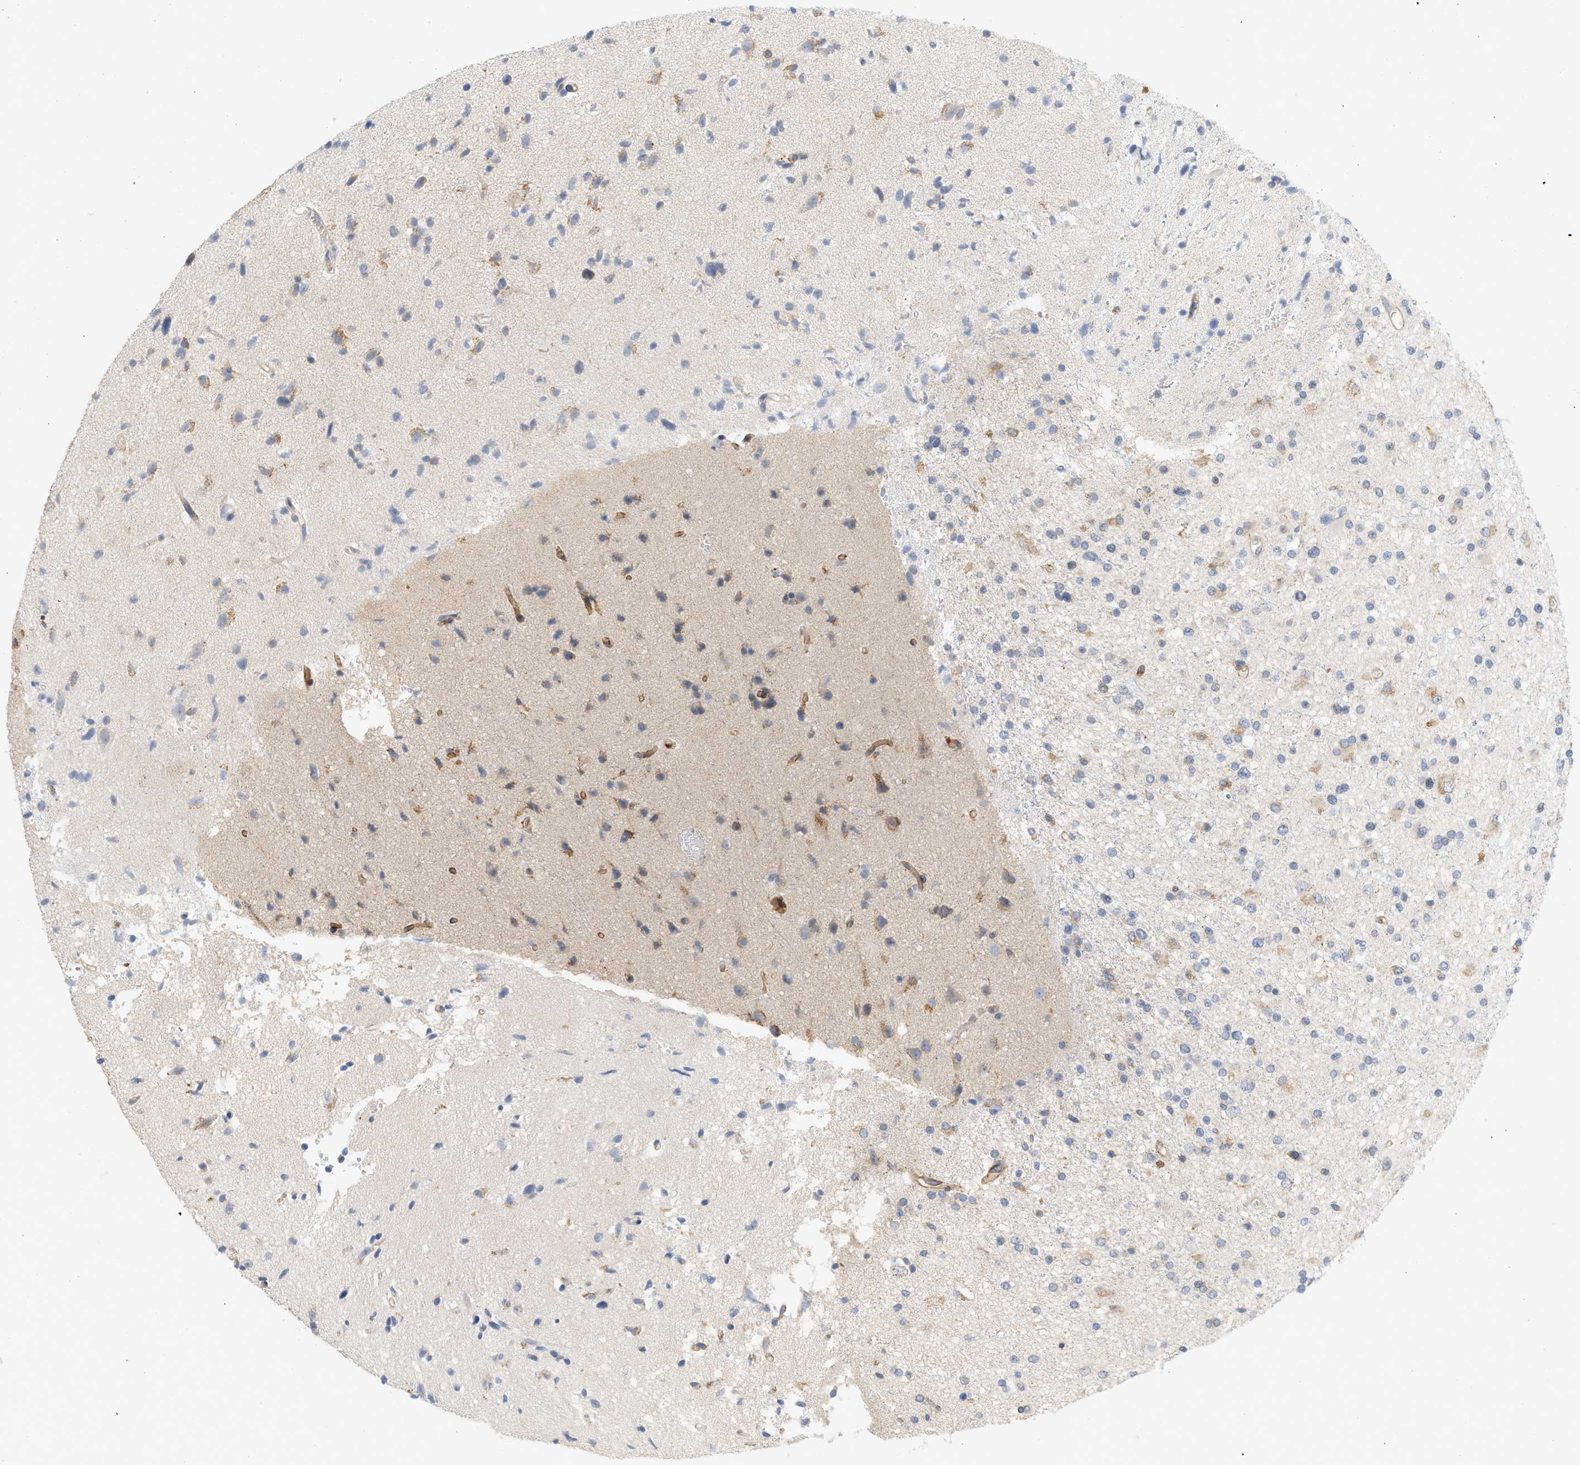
{"staining": {"intensity": "moderate", "quantity": "<25%", "location": "cytoplasmic/membranous"}, "tissue": "glioma", "cell_type": "Tumor cells", "image_type": "cancer", "snomed": [{"axis": "morphology", "description": "Glioma, malignant, High grade"}, {"axis": "topography", "description": "Brain"}], "caption": "This photomicrograph reveals immunohistochemistry (IHC) staining of human glioma, with low moderate cytoplasmic/membranous positivity in about <25% of tumor cells.", "gene": "SVOP", "patient": {"sex": "male", "age": 33}}